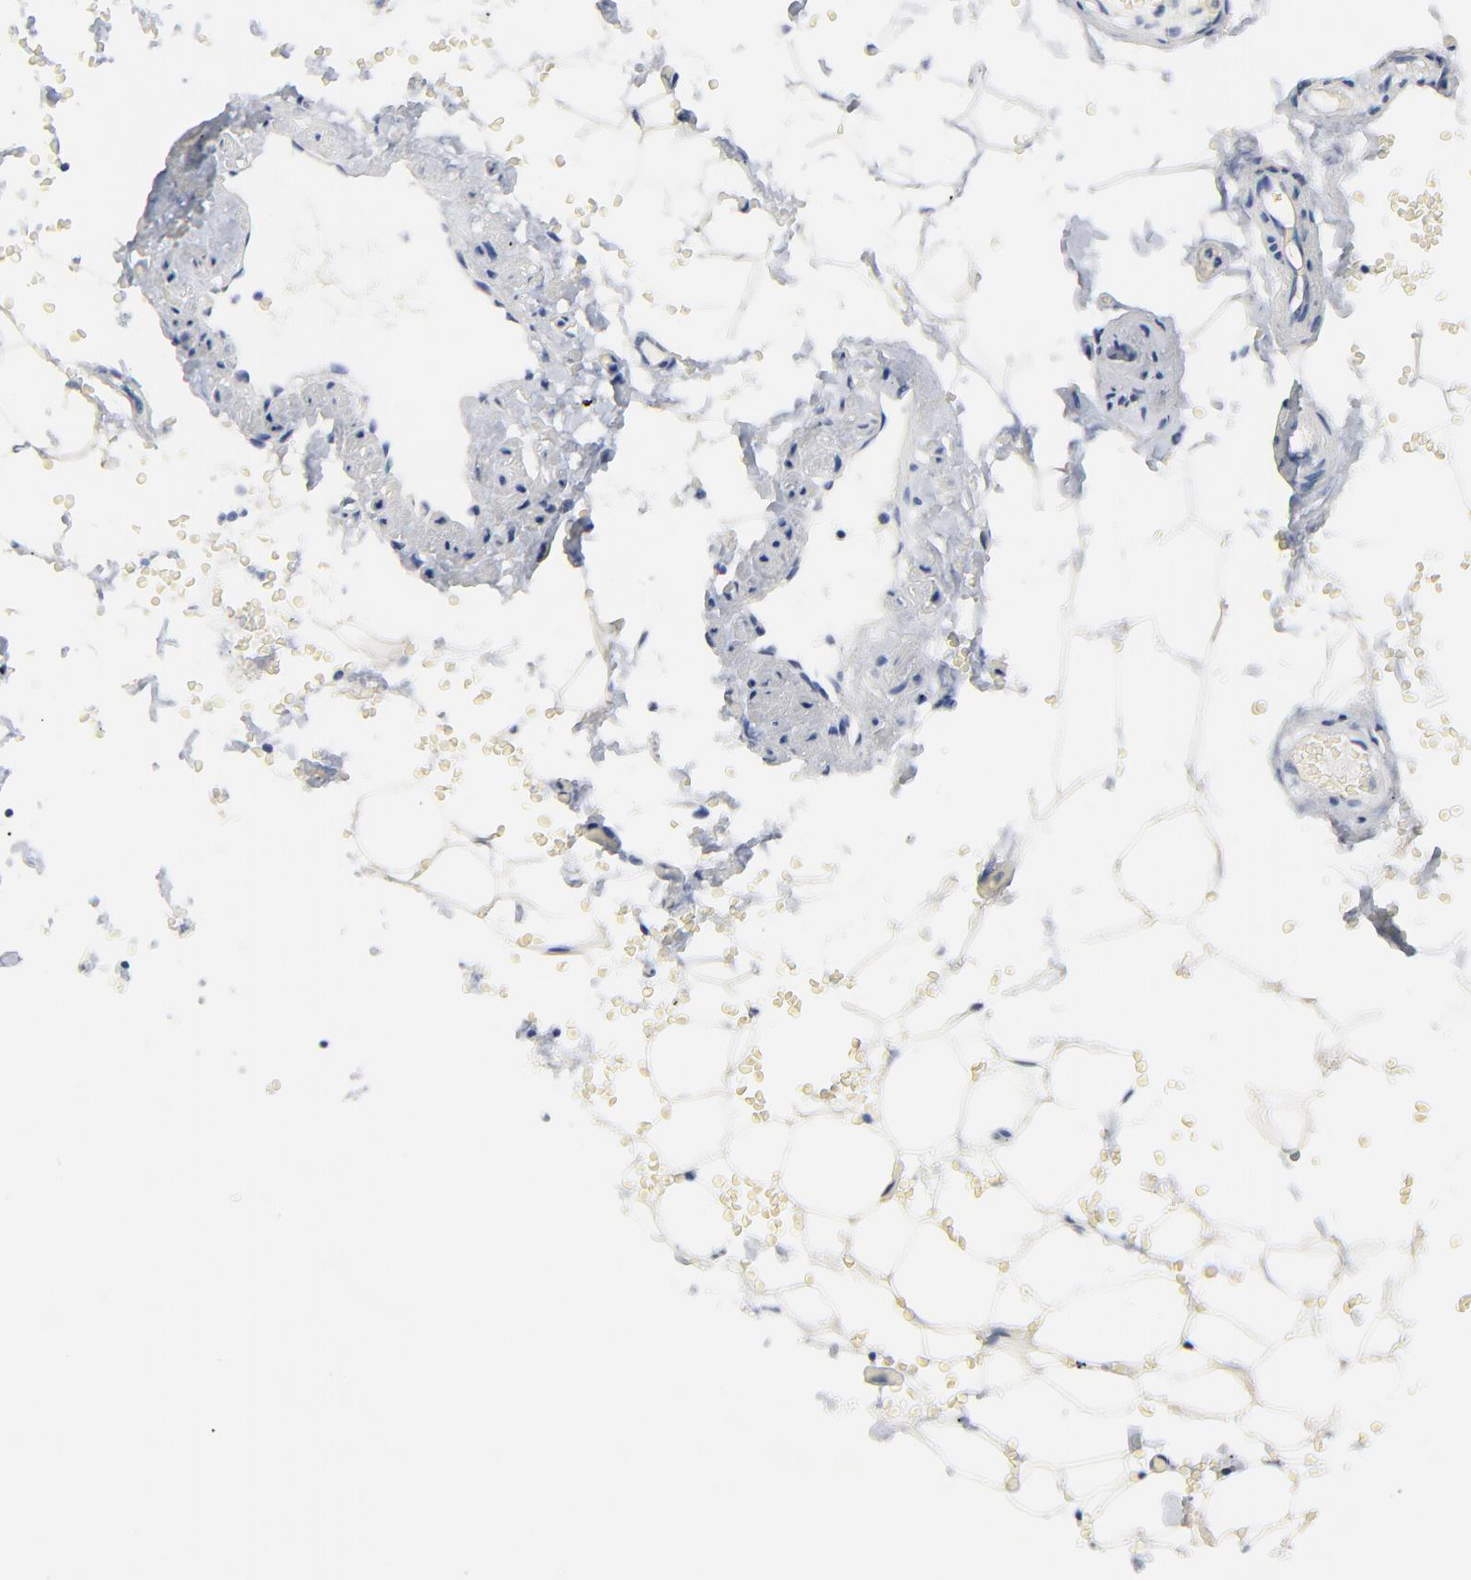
{"staining": {"intensity": "negative", "quantity": "none", "location": "none"}, "tissue": "adipose tissue", "cell_type": "Adipocytes", "image_type": "normal", "snomed": [{"axis": "morphology", "description": "Normal tissue, NOS"}, {"axis": "topography", "description": "Bronchus"}, {"axis": "topography", "description": "Lung"}], "caption": "Adipose tissue was stained to show a protein in brown. There is no significant expression in adipocytes. (Immunohistochemistry (ihc), brightfield microscopy, high magnification).", "gene": "STAT2", "patient": {"sex": "female", "age": 56}}